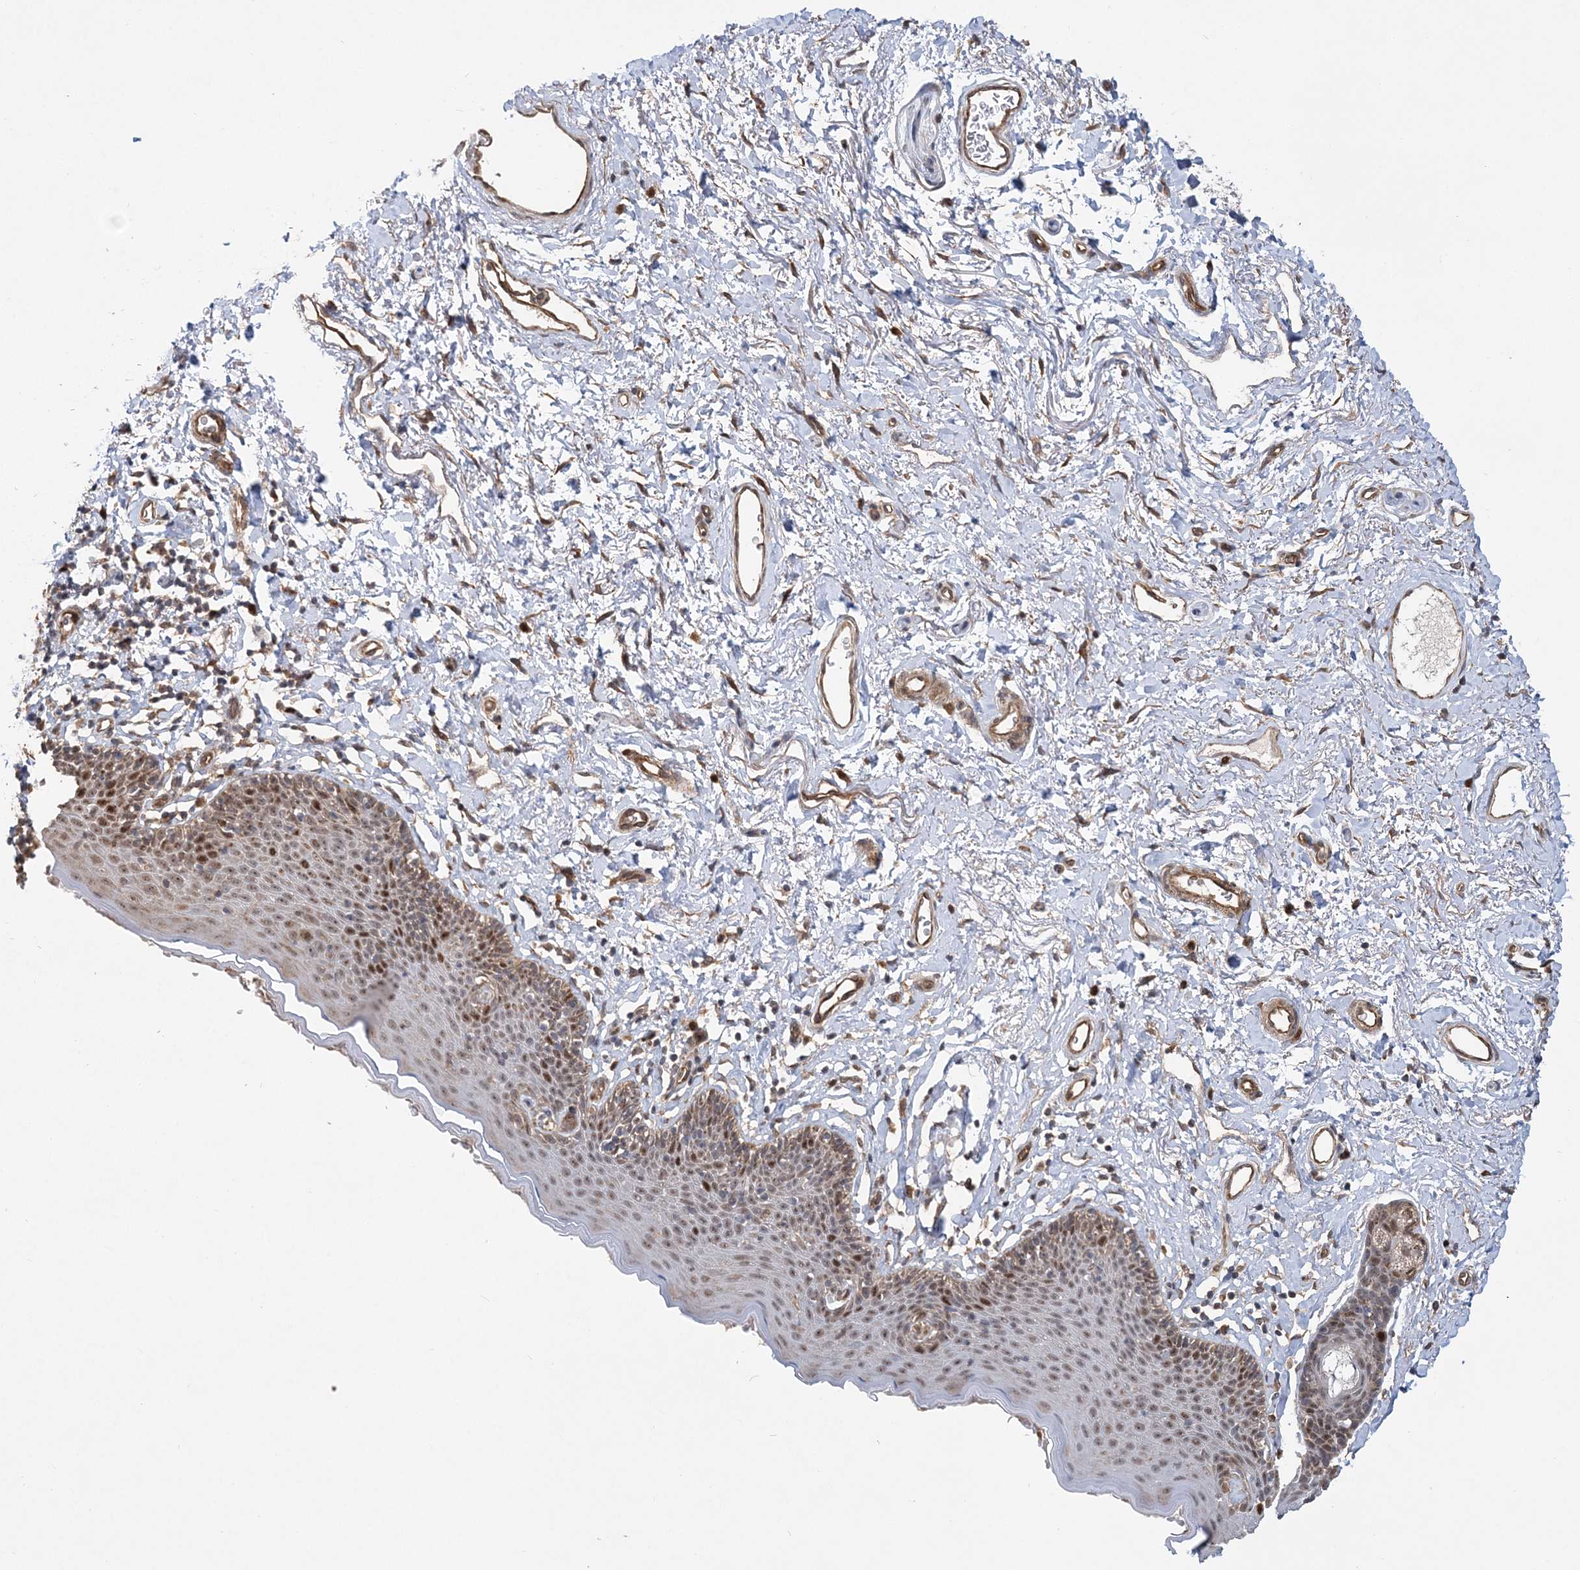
{"staining": {"intensity": "strong", "quantity": "<25%", "location": "cytoplasmic/membranous,nuclear"}, "tissue": "skin", "cell_type": "Epidermal cells", "image_type": "normal", "snomed": [{"axis": "morphology", "description": "Normal tissue, NOS"}, {"axis": "topography", "description": "Vulva"}], "caption": "A brown stain shows strong cytoplasmic/membranous,nuclear expression of a protein in epidermal cells of benign human skin. (Stains: DAB in brown, nuclei in blue, Microscopy: brightfield microscopy at high magnification).", "gene": "KIF4A", "patient": {"sex": "female", "age": 66}}